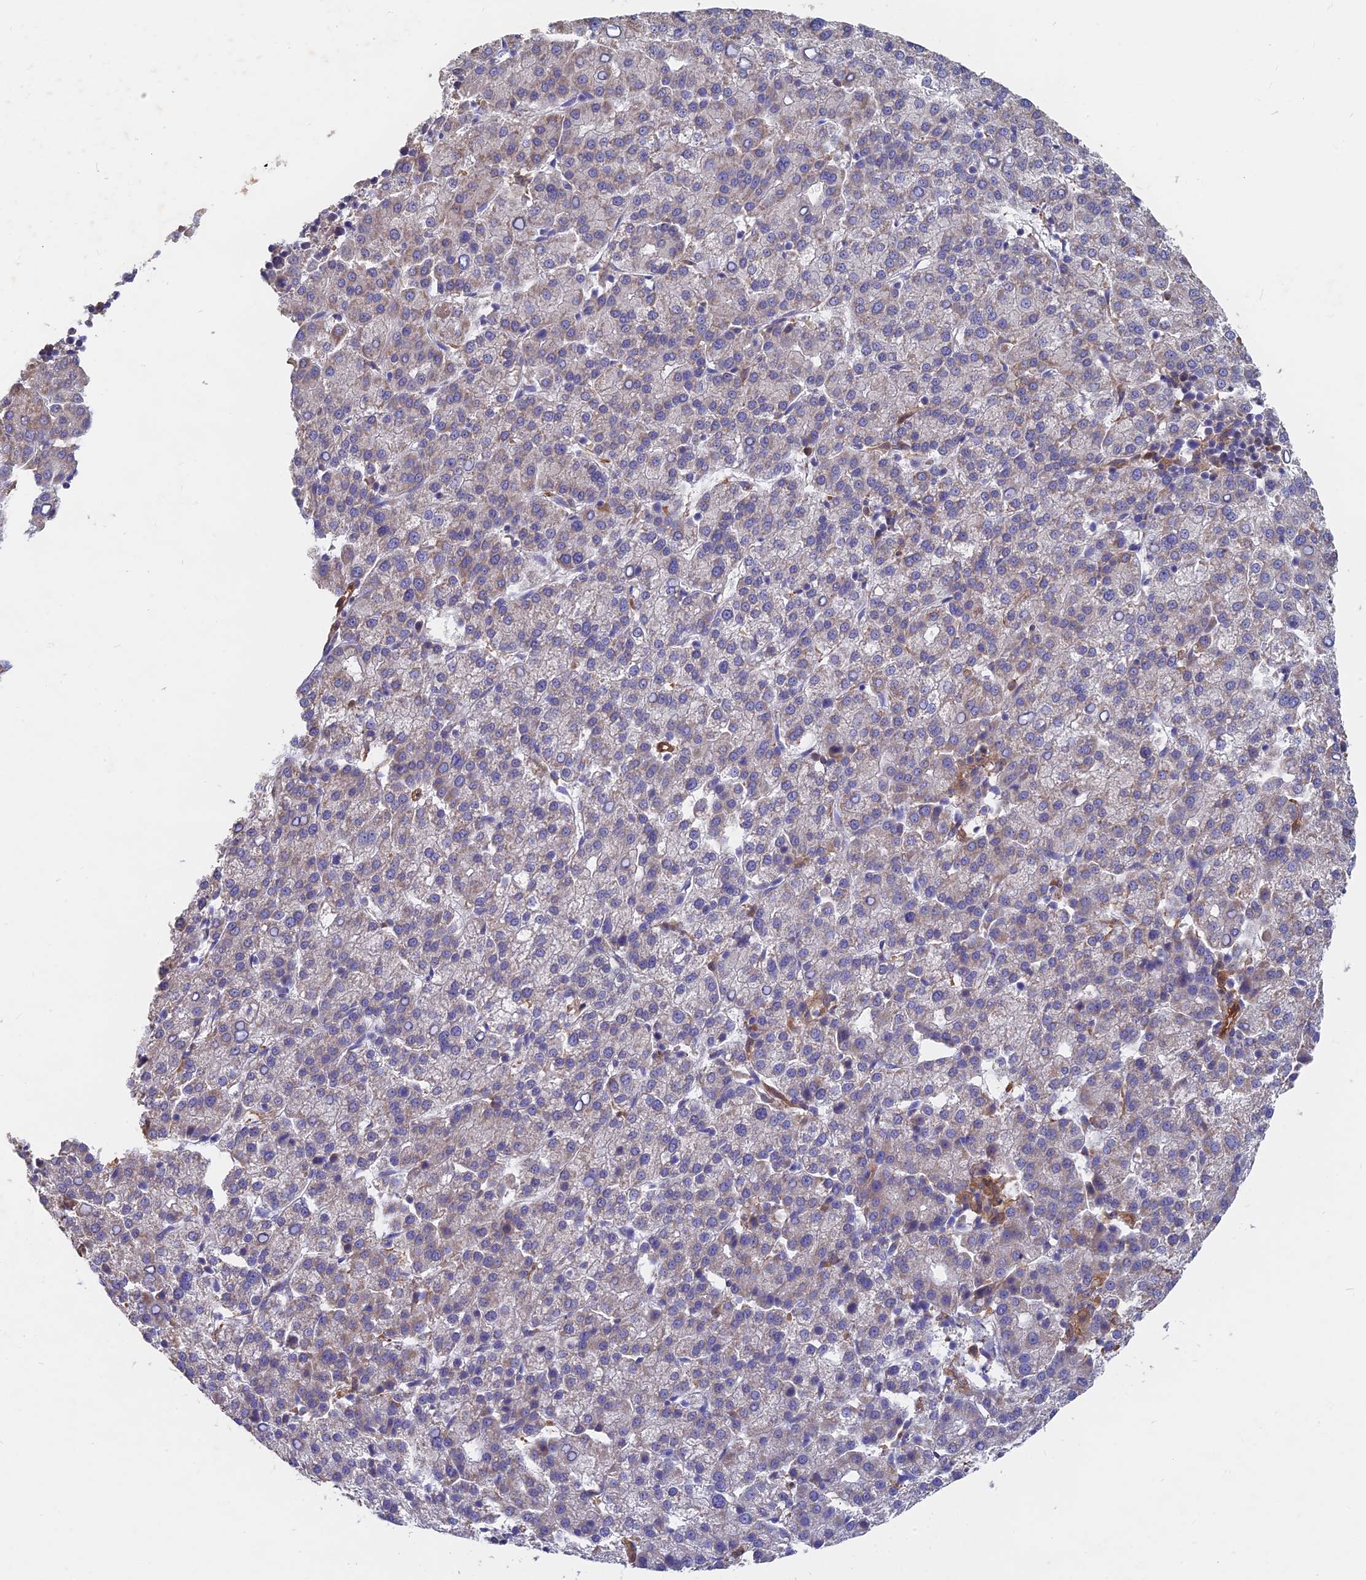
{"staining": {"intensity": "weak", "quantity": "<25%", "location": "cytoplasmic/membranous"}, "tissue": "liver cancer", "cell_type": "Tumor cells", "image_type": "cancer", "snomed": [{"axis": "morphology", "description": "Carcinoma, Hepatocellular, NOS"}, {"axis": "topography", "description": "Liver"}], "caption": "The immunohistochemistry (IHC) image has no significant staining in tumor cells of liver cancer tissue.", "gene": "SAC3D1", "patient": {"sex": "female", "age": 58}}